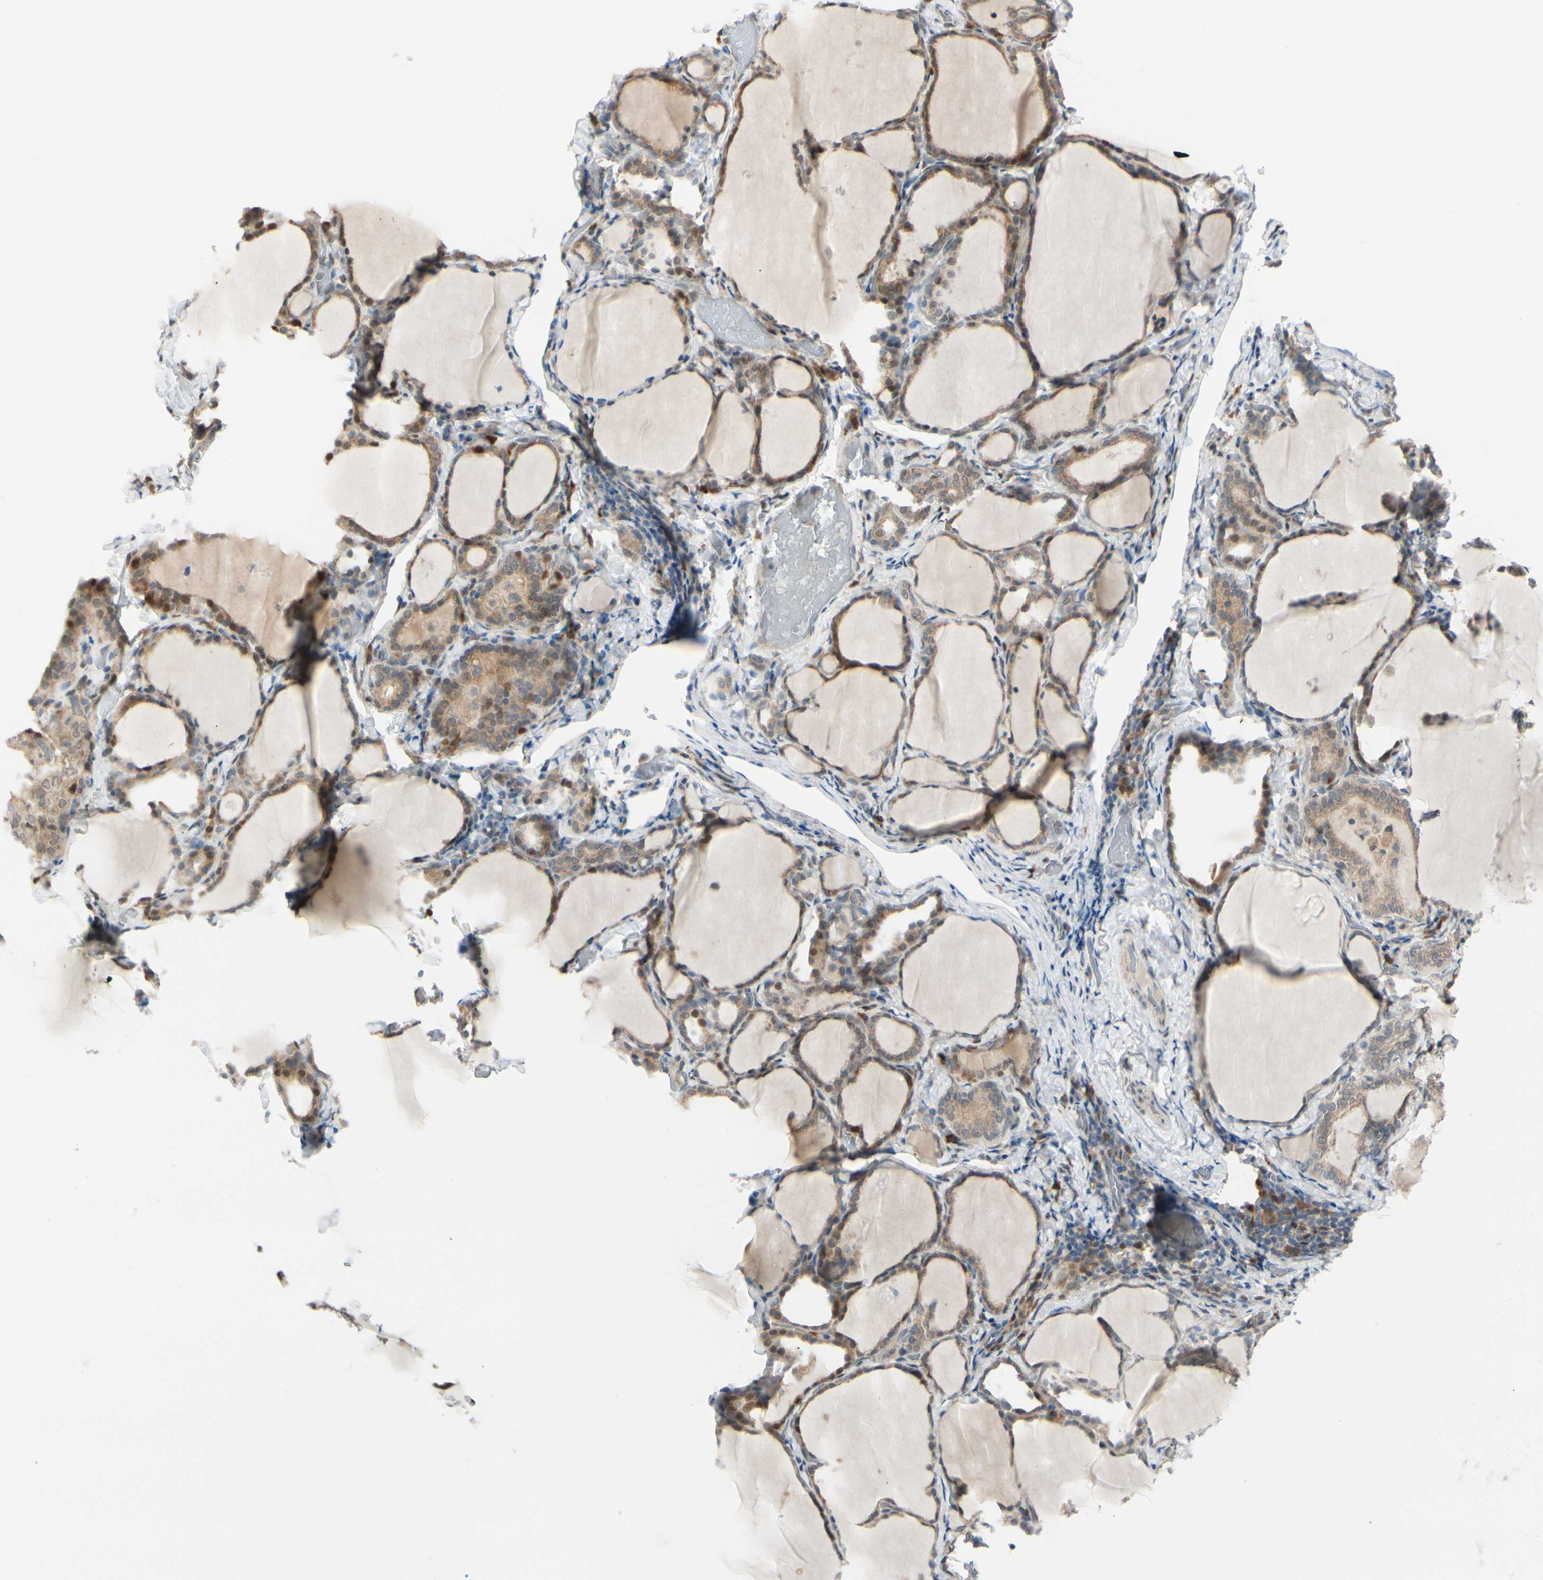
{"staining": {"intensity": "moderate", "quantity": ">75%", "location": "cytoplasmic/membranous,nuclear"}, "tissue": "thyroid gland", "cell_type": "Glandular cells", "image_type": "normal", "snomed": [{"axis": "morphology", "description": "Normal tissue, NOS"}, {"axis": "morphology", "description": "Papillary adenocarcinoma, NOS"}, {"axis": "topography", "description": "Thyroid gland"}], "caption": "A medium amount of moderate cytoplasmic/membranous,nuclear expression is appreciated in about >75% of glandular cells in benign thyroid gland. Using DAB (3,3'-diaminobenzidine) (brown) and hematoxylin (blue) stains, captured at high magnification using brightfield microscopy.", "gene": "PTTG1", "patient": {"sex": "female", "age": 30}}